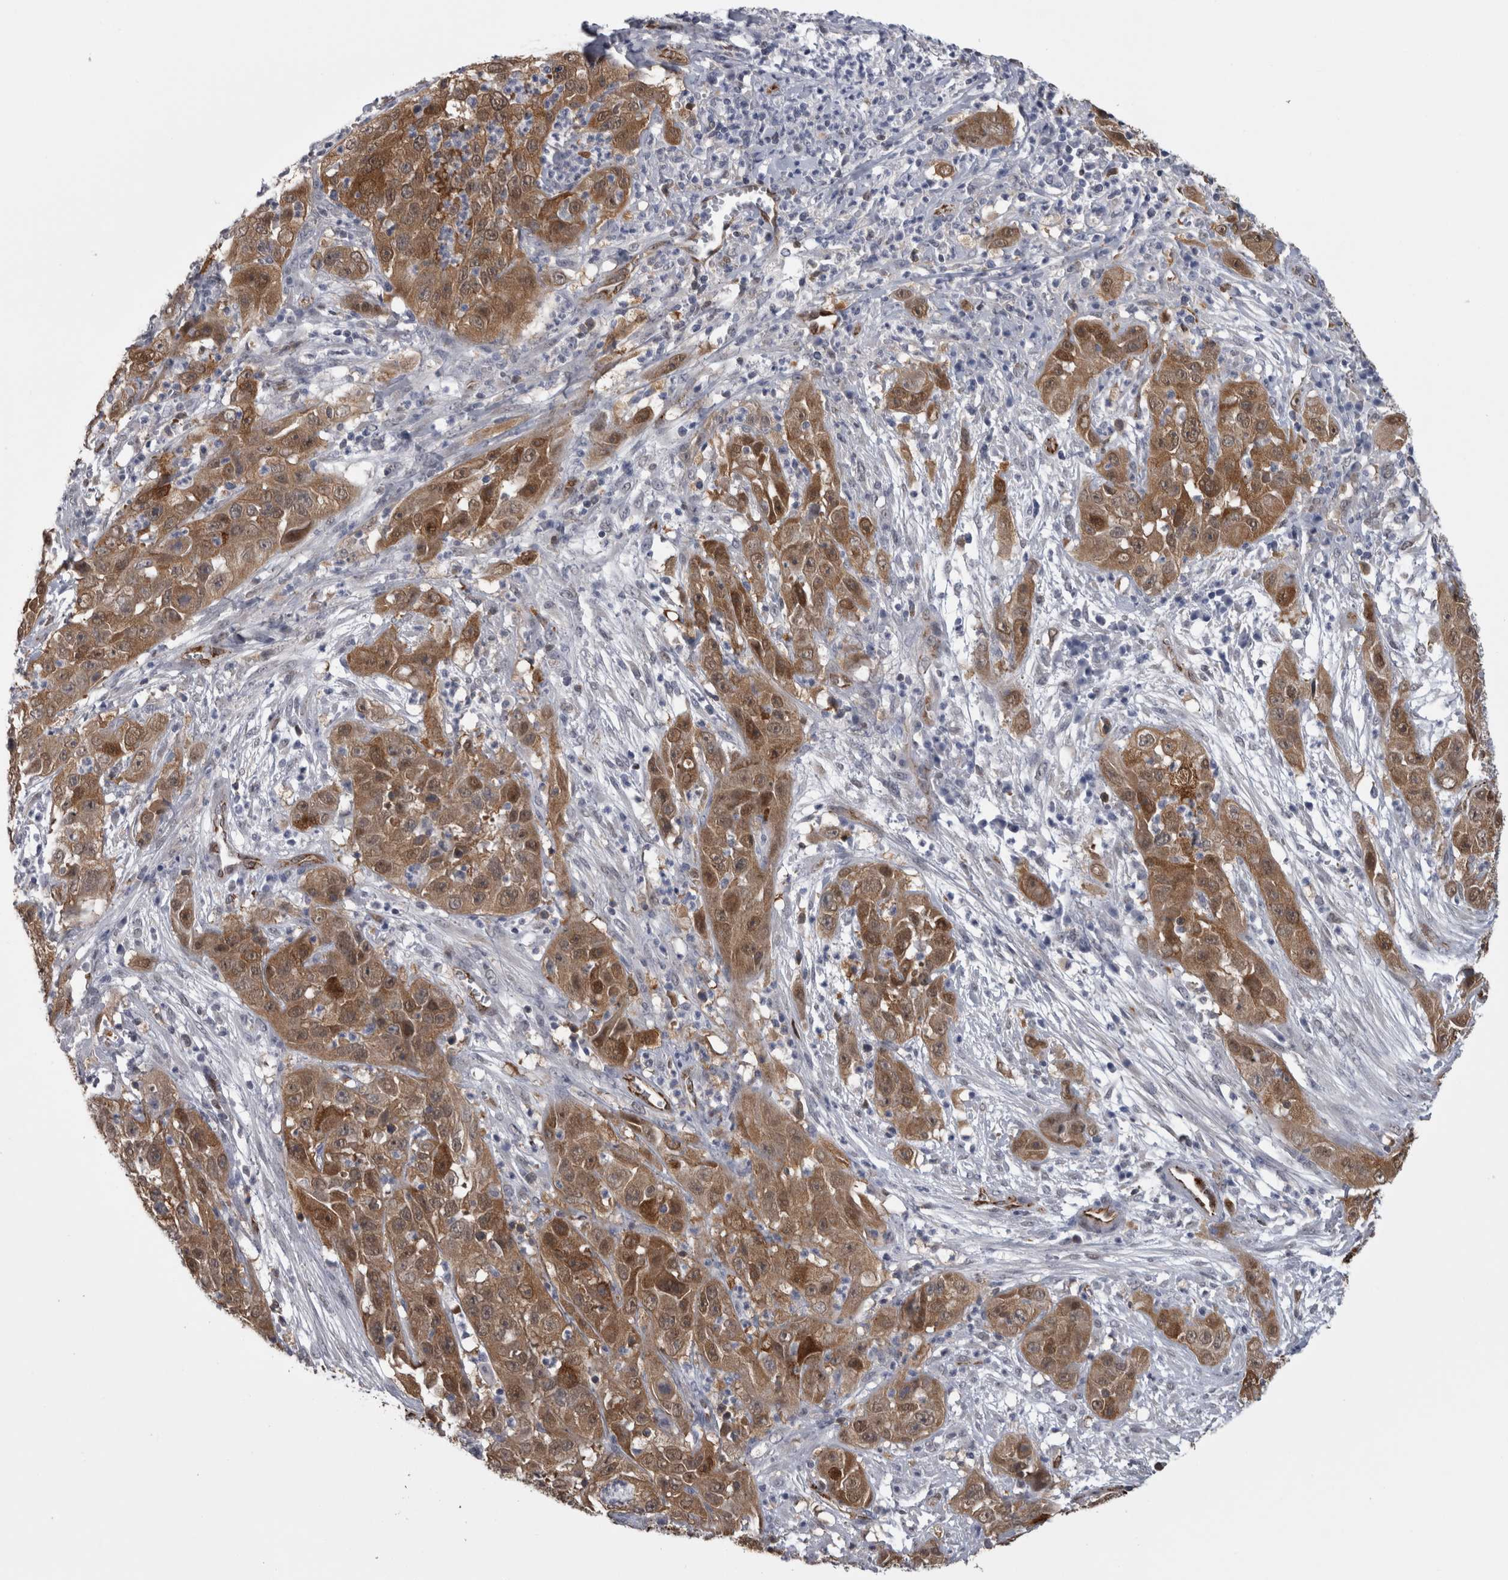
{"staining": {"intensity": "moderate", "quantity": ">75%", "location": "cytoplasmic/membranous"}, "tissue": "cervical cancer", "cell_type": "Tumor cells", "image_type": "cancer", "snomed": [{"axis": "morphology", "description": "Squamous cell carcinoma, NOS"}, {"axis": "topography", "description": "Cervix"}], "caption": "This photomicrograph exhibits cervical cancer (squamous cell carcinoma) stained with immunohistochemistry (IHC) to label a protein in brown. The cytoplasmic/membranous of tumor cells show moderate positivity for the protein. Nuclei are counter-stained blue.", "gene": "ACOT7", "patient": {"sex": "female", "age": 32}}